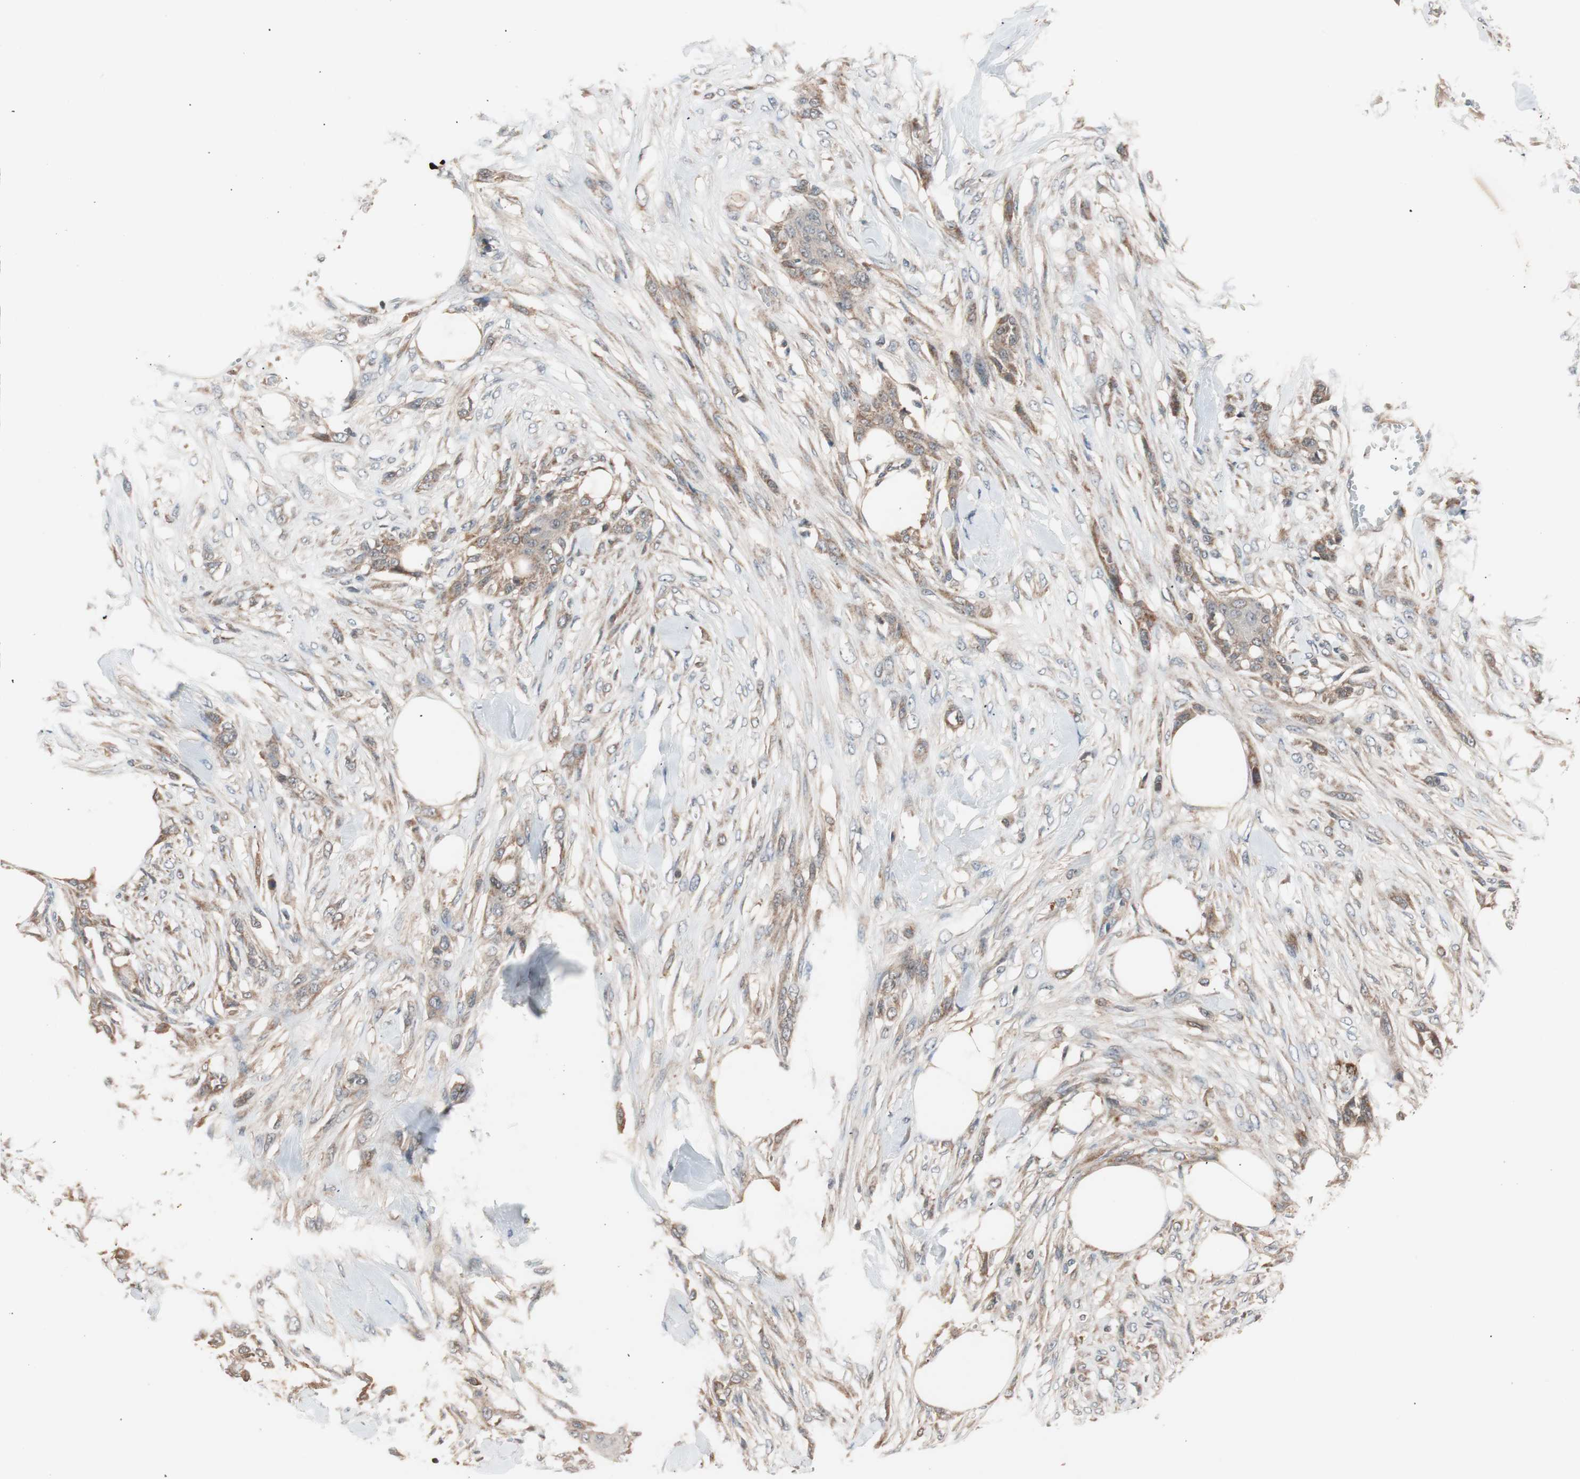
{"staining": {"intensity": "moderate", "quantity": ">75%", "location": "cytoplasmic/membranous"}, "tissue": "skin cancer", "cell_type": "Tumor cells", "image_type": "cancer", "snomed": [{"axis": "morphology", "description": "Squamous cell carcinoma, NOS"}, {"axis": "topography", "description": "Skin"}], "caption": "A brown stain shows moderate cytoplasmic/membranous expression of a protein in skin cancer tumor cells.", "gene": "HMBS", "patient": {"sex": "female", "age": 59}}